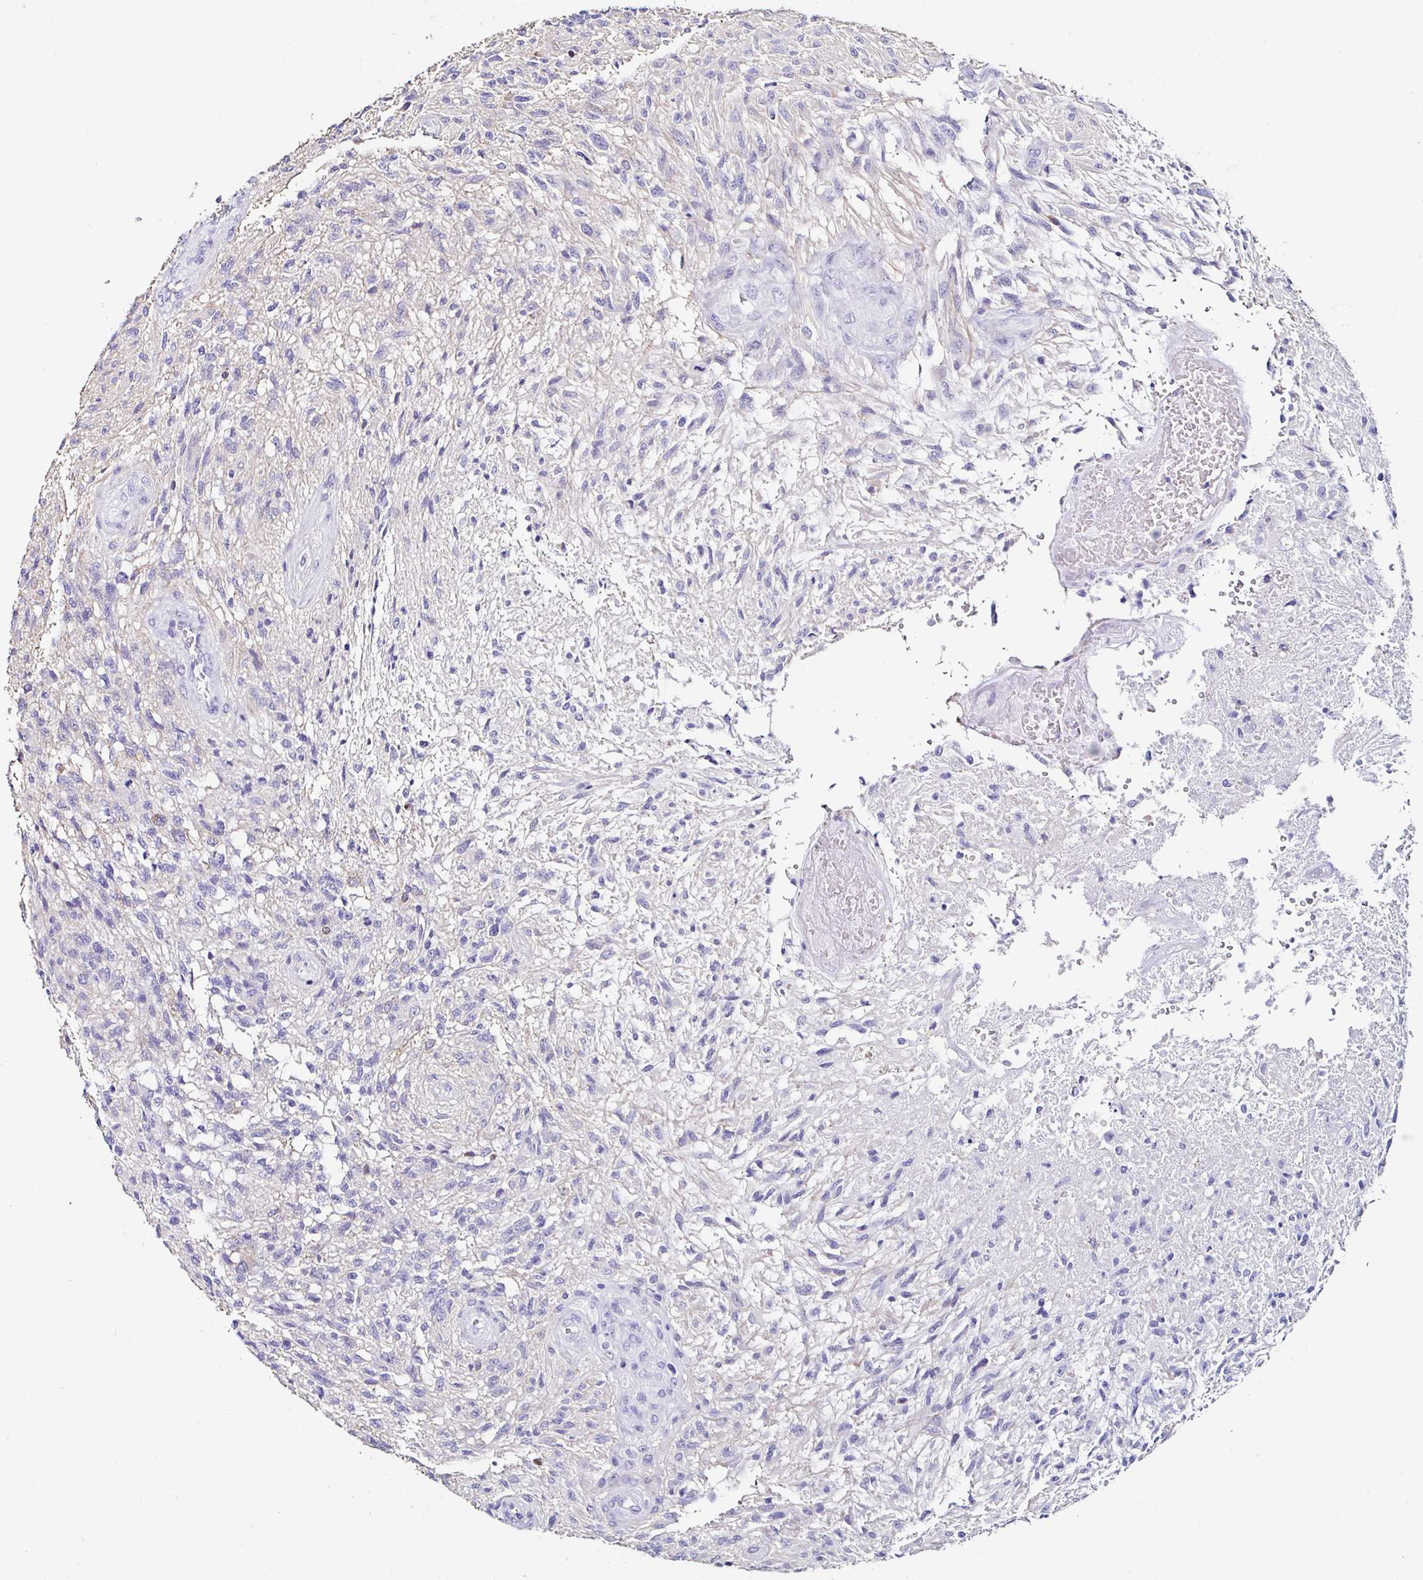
{"staining": {"intensity": "negative", "quantity": "none", "location": "none"}, "tissue": "glioma", "cell_type": "Tumor cells", "image_type": "cancer", "snomed": [{"axis": "morphology", "description": "Glioma, malignant, High grade"}, {"axis": "topography", "description": "Brain"}], "caption": "There is no significant expression in tumor cells of glioma. (DAB (3,3'-diaminobenzidine) immunohistochemistry (IHC) with hematoxylin counter stain).", "gene": "UGT3A1", "patient": {"sex": "male", "age": 56}}